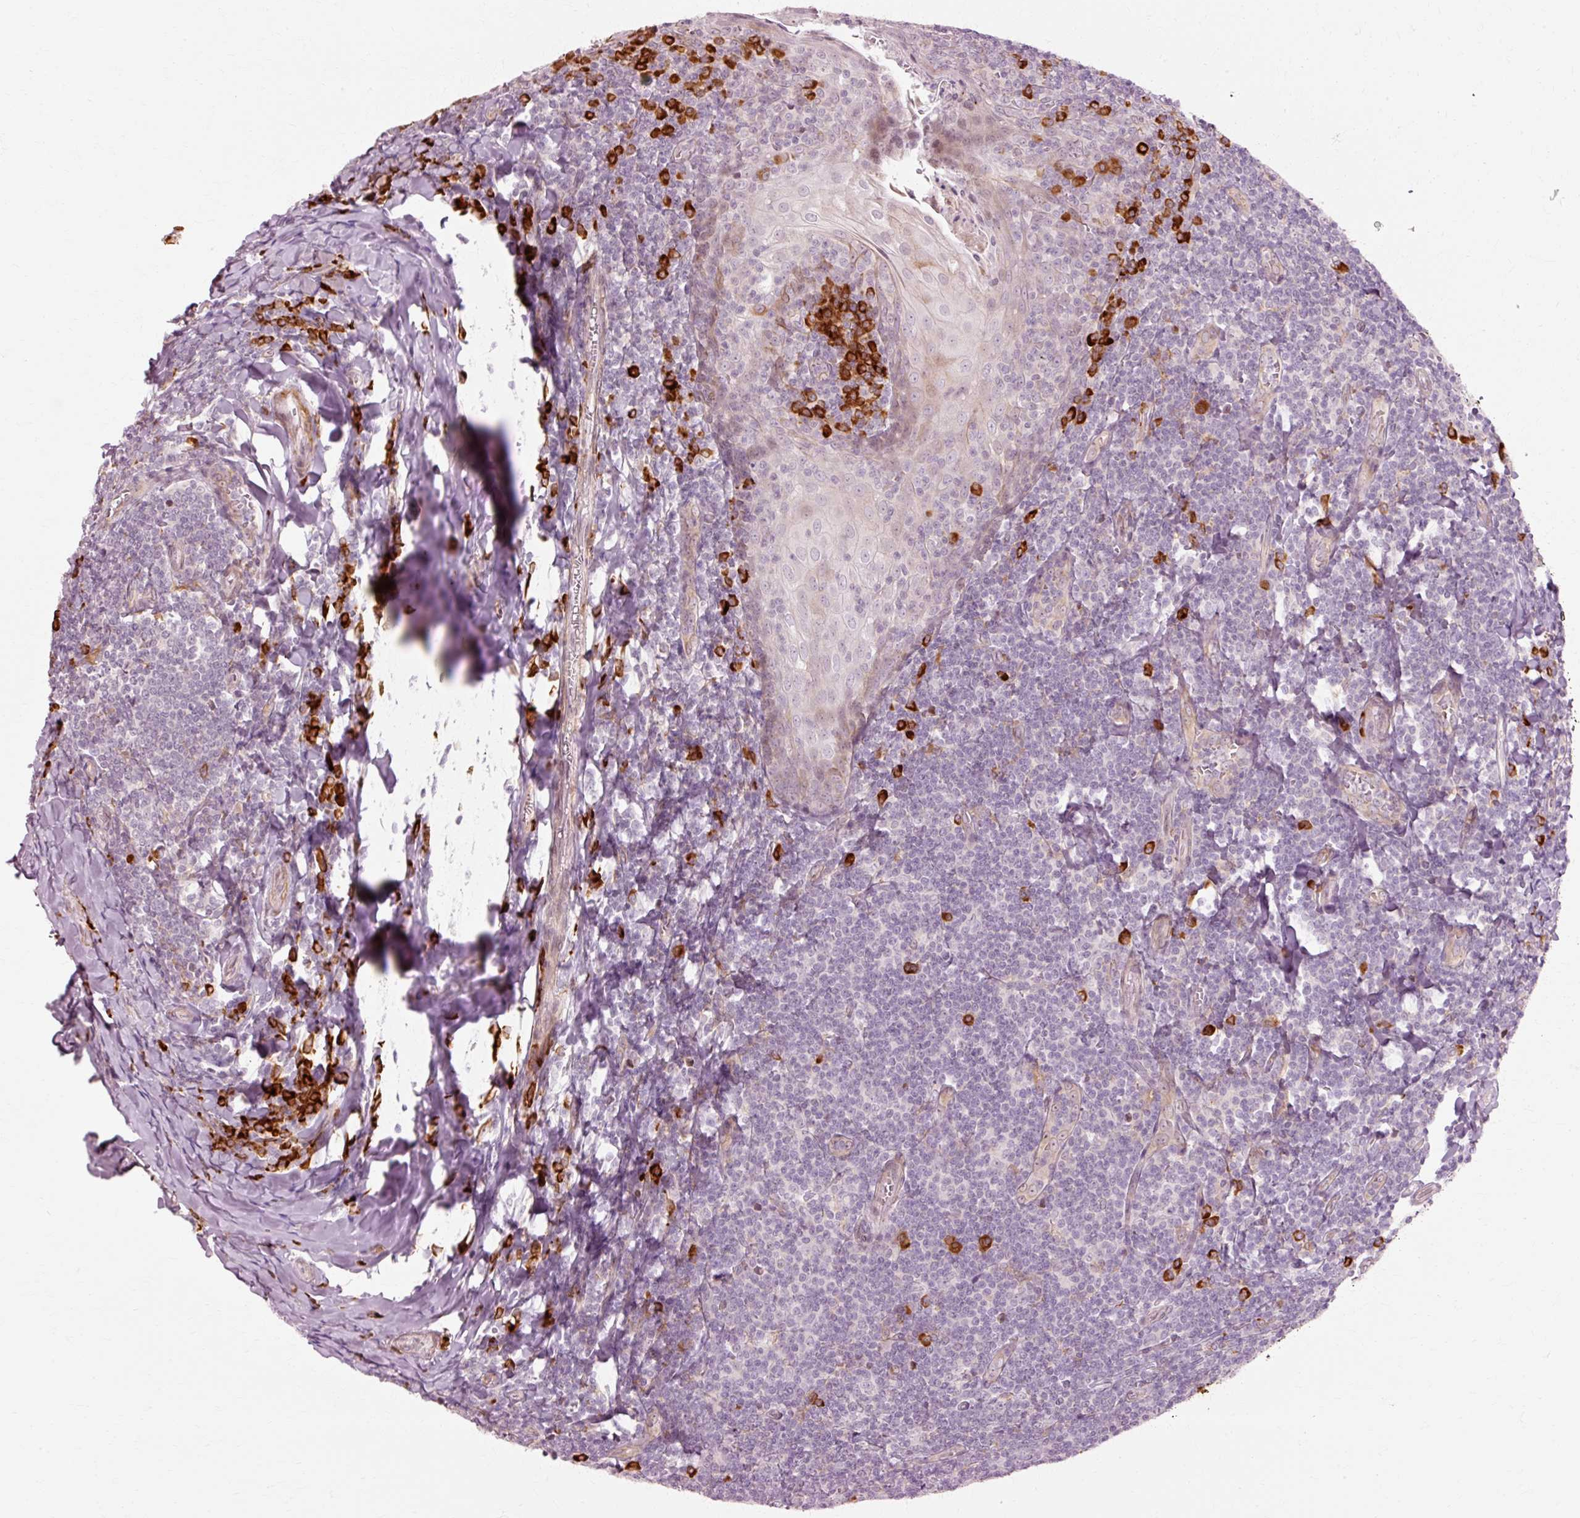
{"staining": {"intensity": "negative", "quantity": "none", "location": "none"}, "tissue": "tonsil", "cell_type": "Germinal center cells", "image_type": "normal", "snomed": [{"axis": "morphology", "description": "Normal tissue, NOS"}, {"axis": "topography", "description": "Tonsil"}], "caption": "High magnification brightfield microscopy of unremarkable tonsil stained with DAB (3,3'-diaminobenzidine) (brown) and counterstained with hematoxylin (blue): germinal center cells show no significant expression. (DAB (3,3'-diaminobenzidine) IHC, high magnification).", "gene": "RANBP2", "patient": {"sex": "male", "age": 27}}